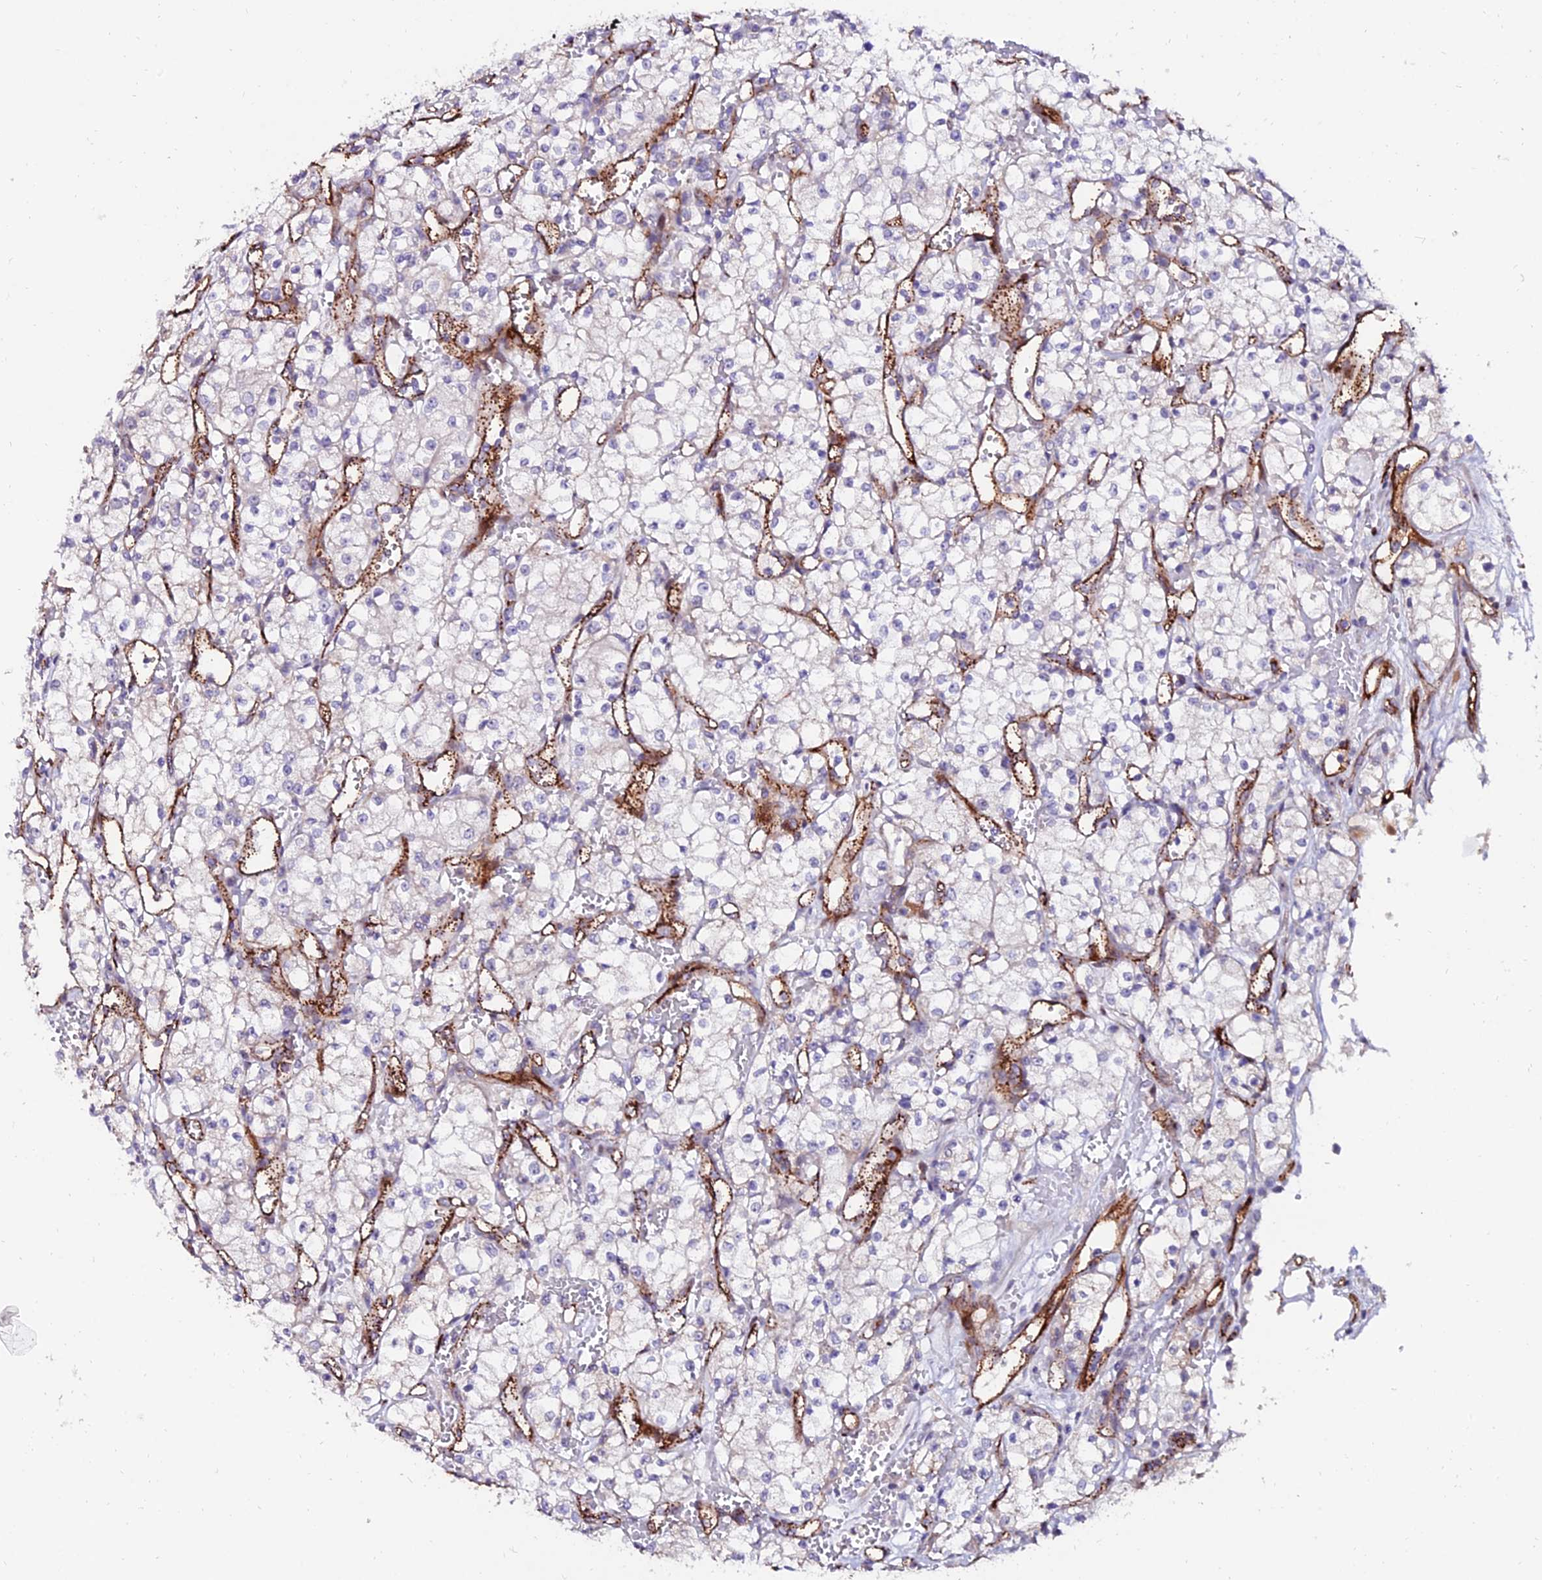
{"staining": {"intensity": "negative", "quantity": "none", "location": "none"}, "tissue": "renal cancer", "cell_type": "Tumor cells", "image_type": "cancer", "snomed": [{"axis": "morphology", "description": "Adenocarcinoma, NOS"}, {"axis": "topography", "description": "Kidney"}], "caption": "Adenocarcinoma (renal) was stained to show a protein in brown. There is no significant staining in tumor cells. (DAB (3,3'-diaminobenzidine) immunohistochemistry (IHC), high magnification).", "gene": "ALDH3B2", "patient": {"sex": "male", "age": 59}}